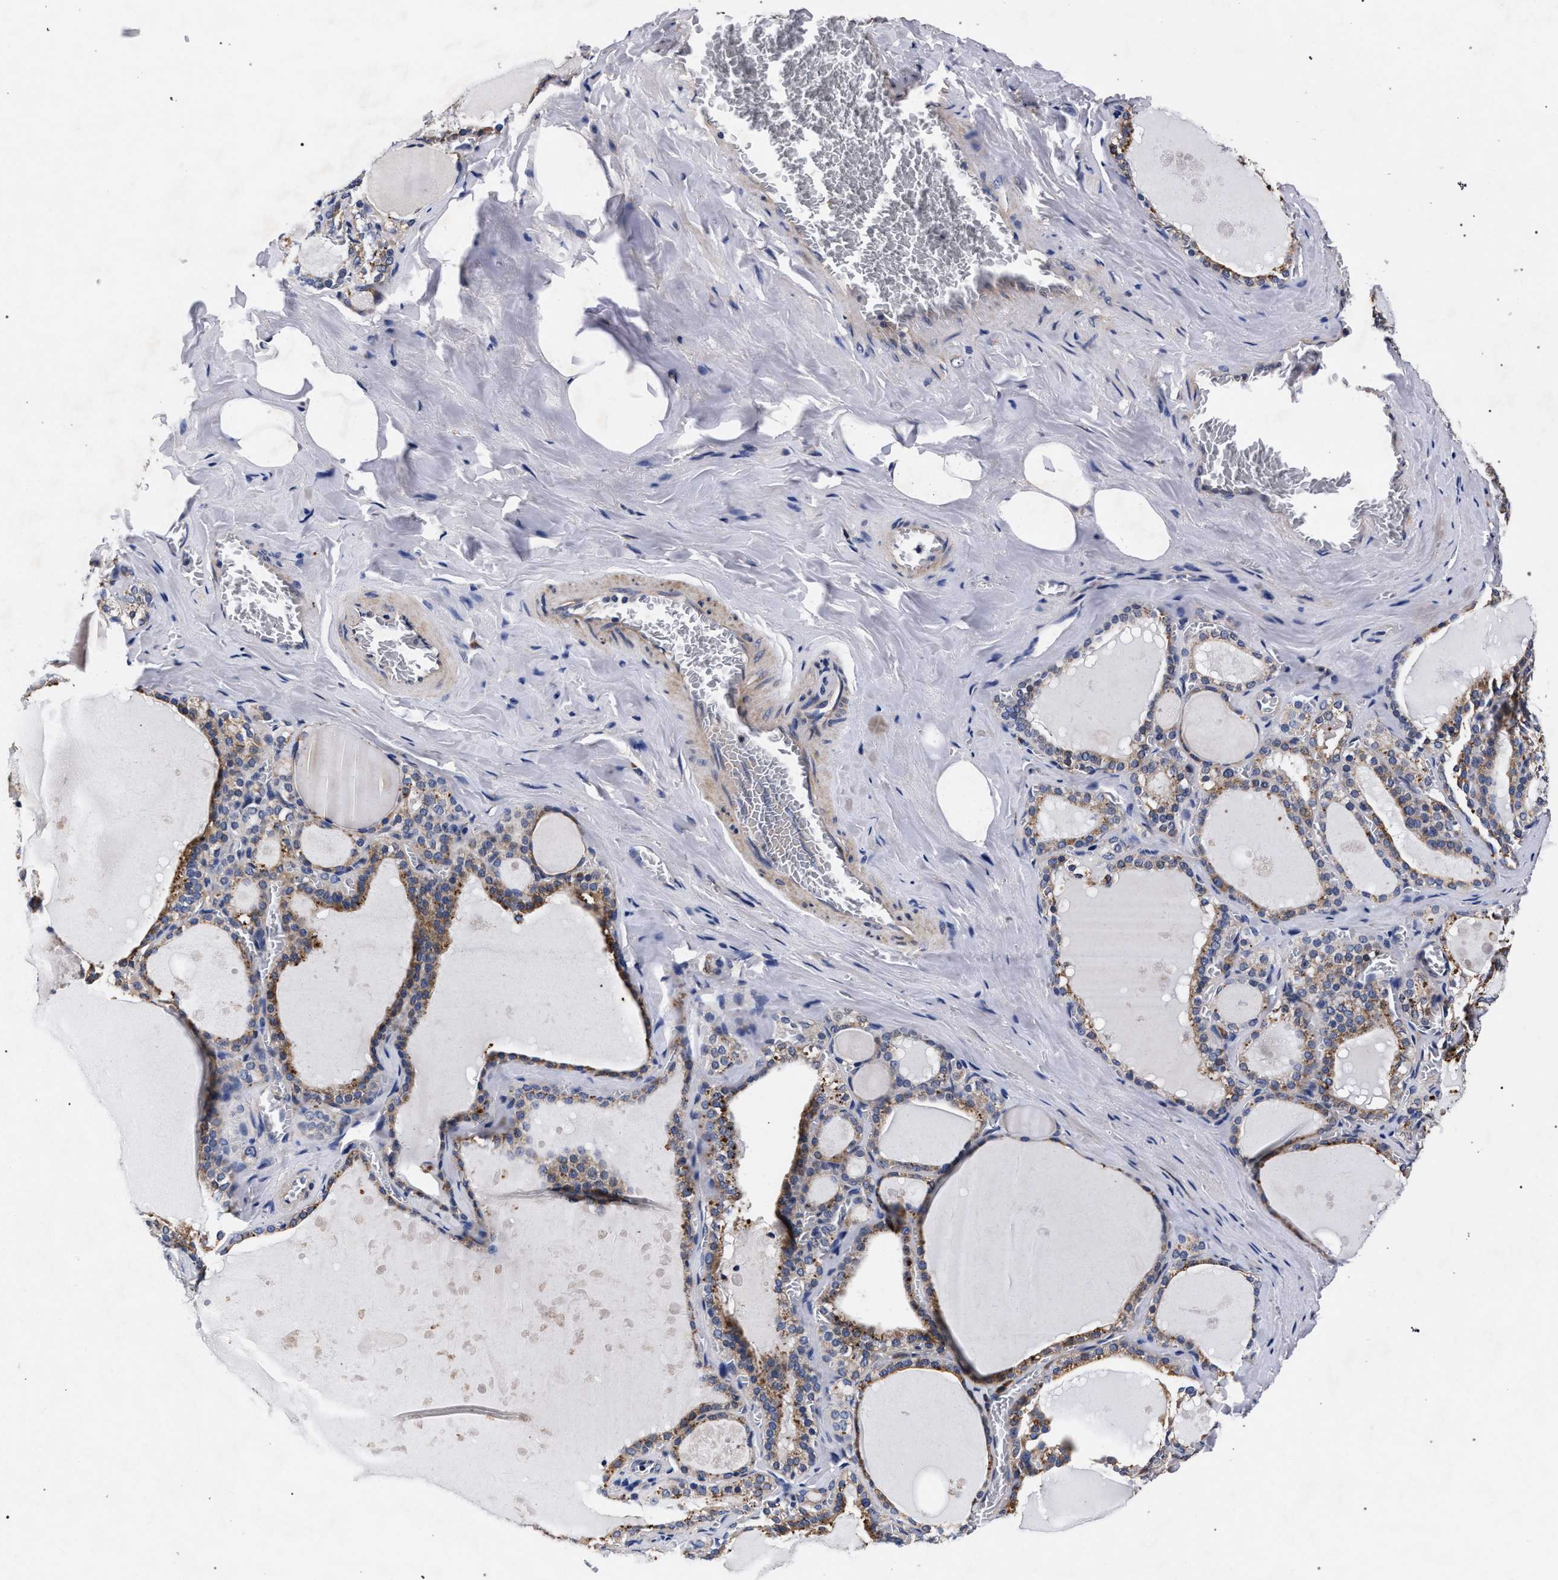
{"staining": {"intensity": "moderate", "quantity": ">75%", "location": "cytoplasmic/membranous"}, "tissue": "thyroid gland", "cell_type": "Glandular cells", "image_type": "normal", "snomed": [{"axis": "morphology", "description": "Normal tissue, NOS"}, {"axis": "topography", "description": "Thyroid gland"}], "caption": "Glandular cells display moderate cytoplasmic/membranous expression in about >75% of cells in normal thyroid gland.", "gene": "CFAP95", "patient": {"sex": "male", "age": 56}}